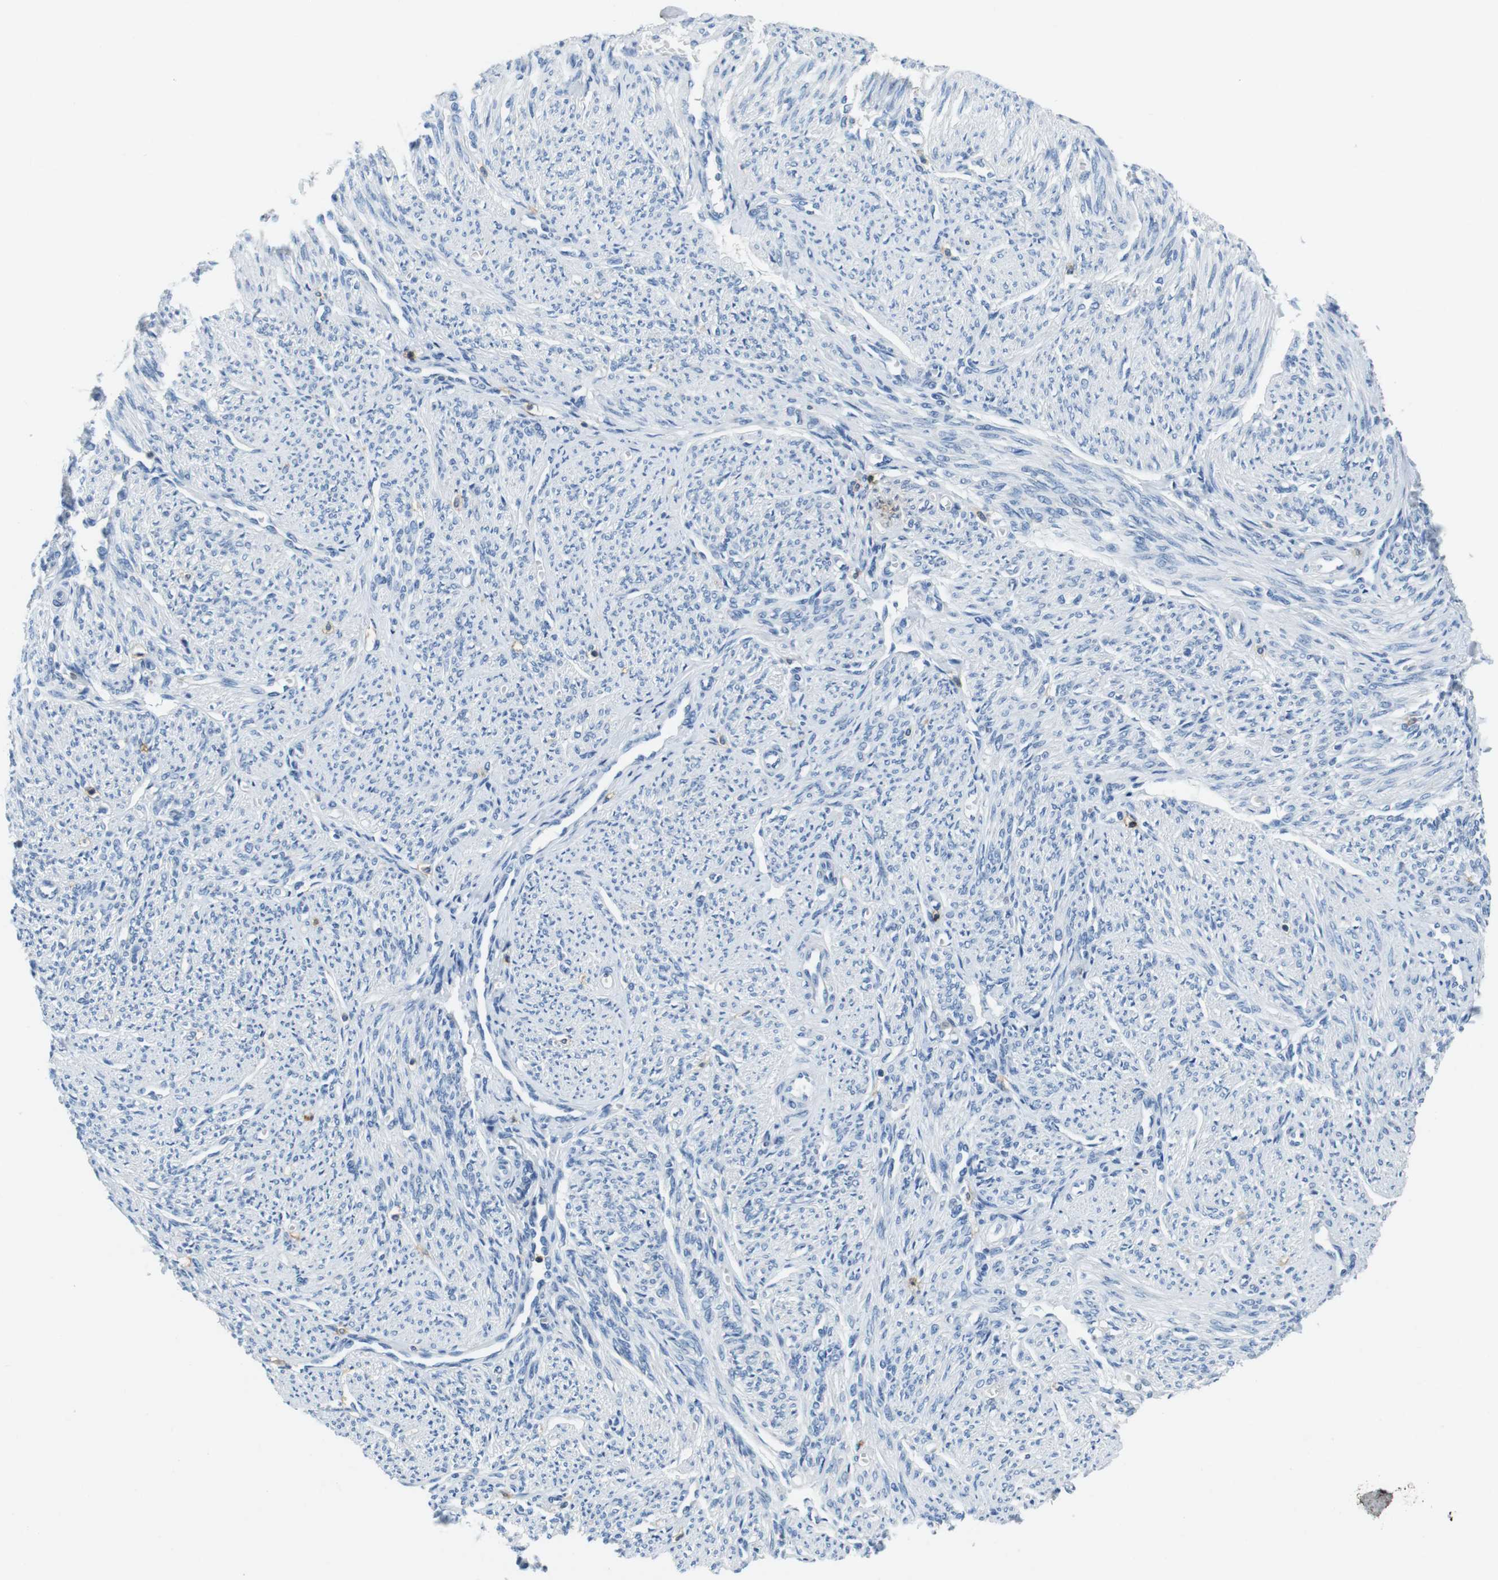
{"staining": {"intensity": "negative", "quantity": "none", "location": "none"}, "tissue": "smooth muscle", "cell_type": "Smooth muscle cells", "image_type": "normal", "snomed": [{"axis": "morphology", "description": "Normal tissue, NOS"}, {"axis": "topography", "description": "Smooth muscle"}], "caption": "The micrograph exhibits no significant expression in smooth muscle cells of smooth muscle. The staining is performed using DAB brown chromogen with nuclei counter-stained in using hematoxylin.", "gene": "LAT", "patient": {"sex": "female", "age": 65}}